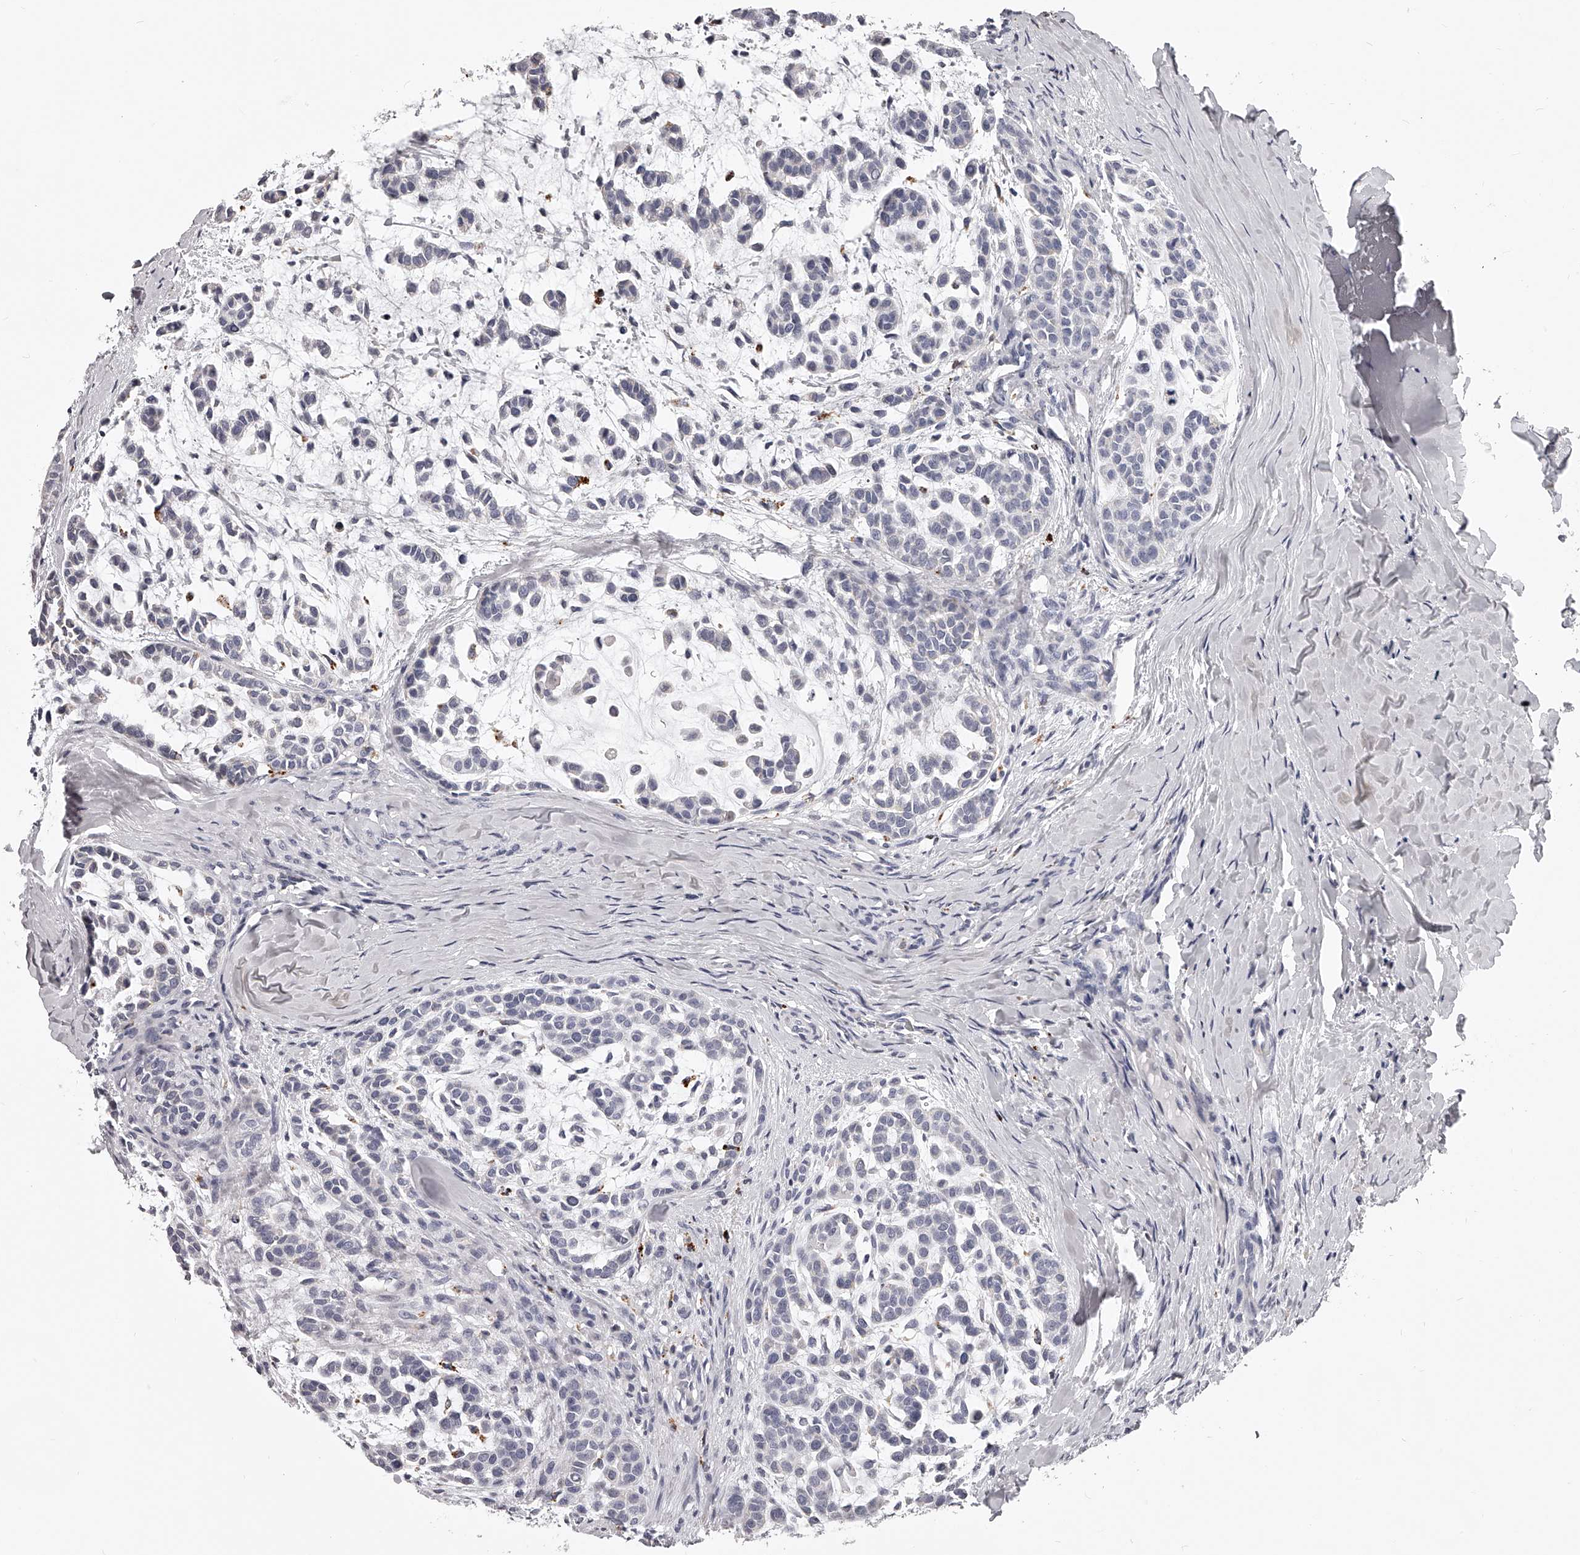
{"staining": {"intensity": "negative", "quantity": "none", "location": "none"}, "tissue": "head and neck cancer", "cell_type": "Tumor cells", "image_type": "cancer", "snomed": [{"axis": "morphology", "description": "Adenocarcinoma, NOS"}, {"axis": "morphology", "description": "Adenoma, NOS"}, {"axis": "topography", "description": "Head-Neck"}], "caption": "Tumor cells show no significant protein staining in head and neck cancer (adenocarcinoma).", "gene": "DMRT1", "patient": {"sex": "female", "age": 55}}